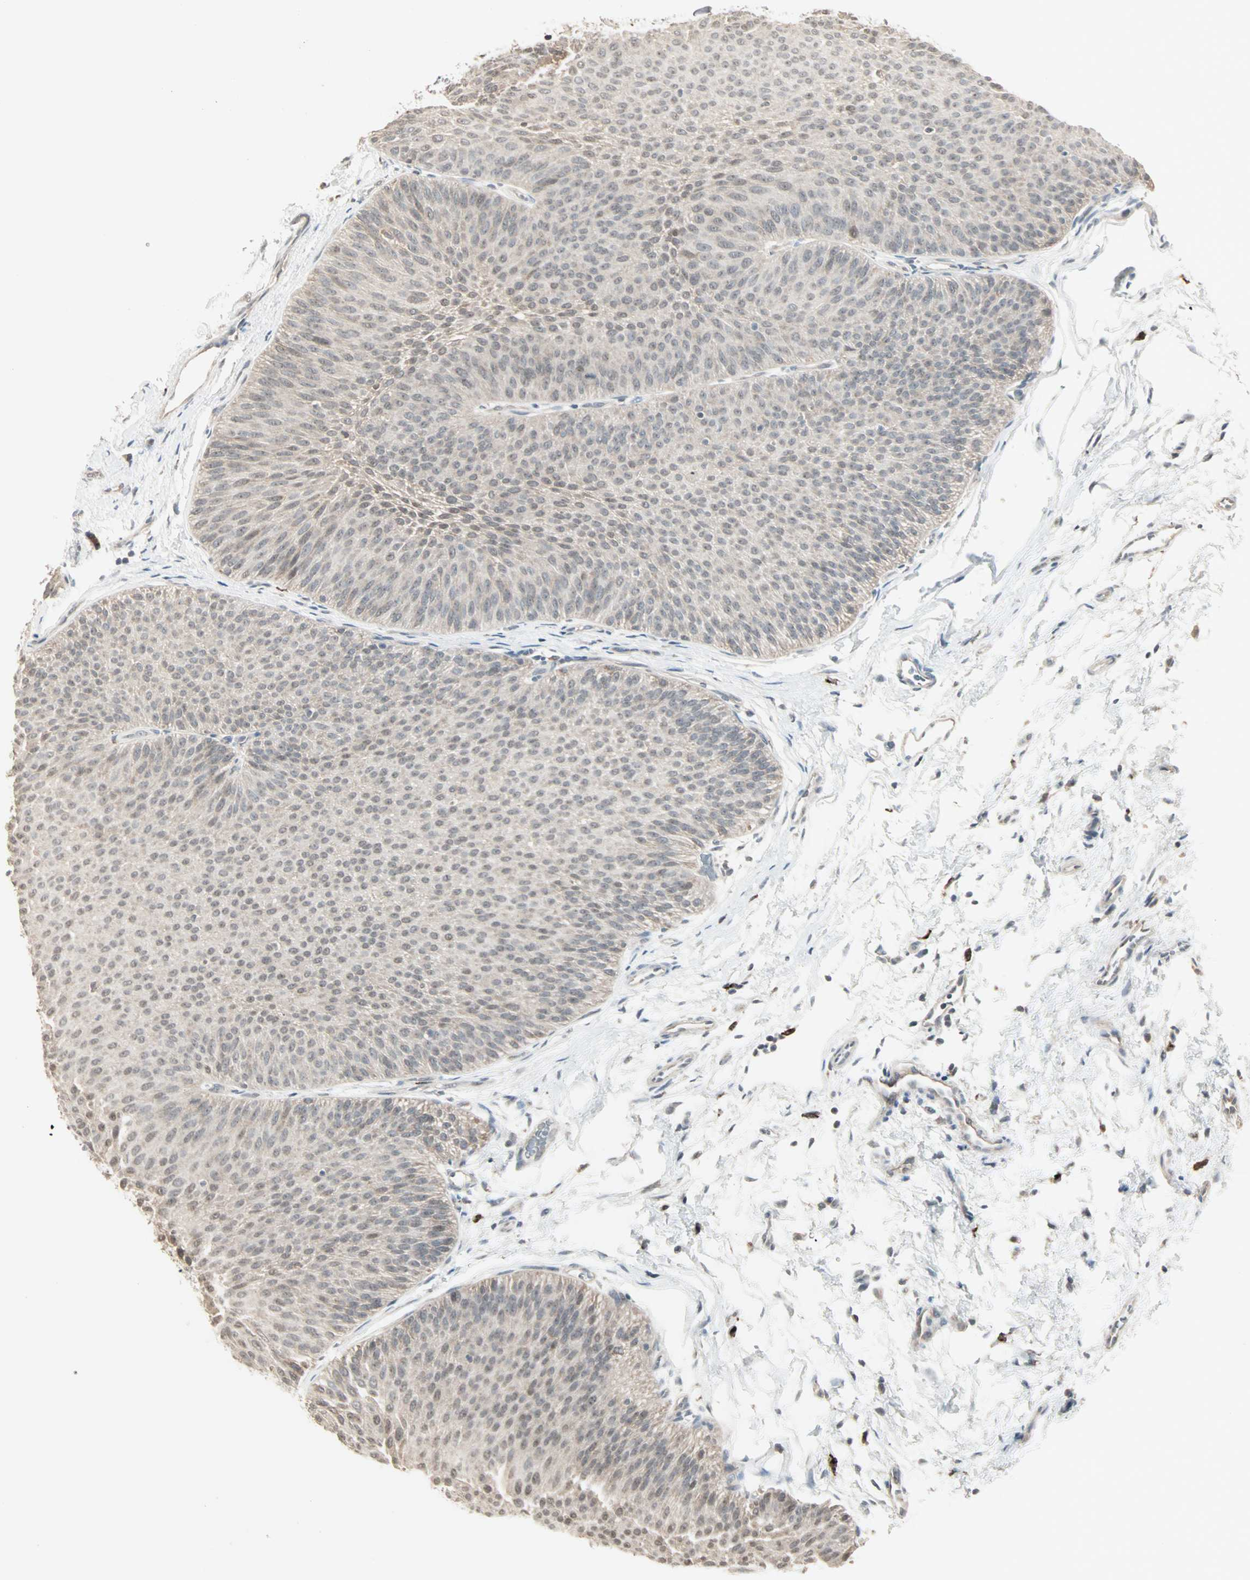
{"staining": {"intensity": "weak", "quantity": "<25%", "location": "cytoplasmic/membranous,nuclear"}, "tissue": "urothelial cancer", "cell_type": "Tumor cells", "image_type": "cancer", "snomed": [{"axis": "morphology", "description": "Urothelial carcinoma, Low grade"}, {"axis": "topography", "description": "Urinary bladder"}], "caption": "Immunohistochemistry micrograph of neoplastic tissue: urothelial carcinoma (low-grade) stained with DAB (3,3'-diaminobenzidine) demonstrates no significant protein staining in tumor cells.", "gene": "KDM4A", "patient": {"sex": "female", "age": 60}}